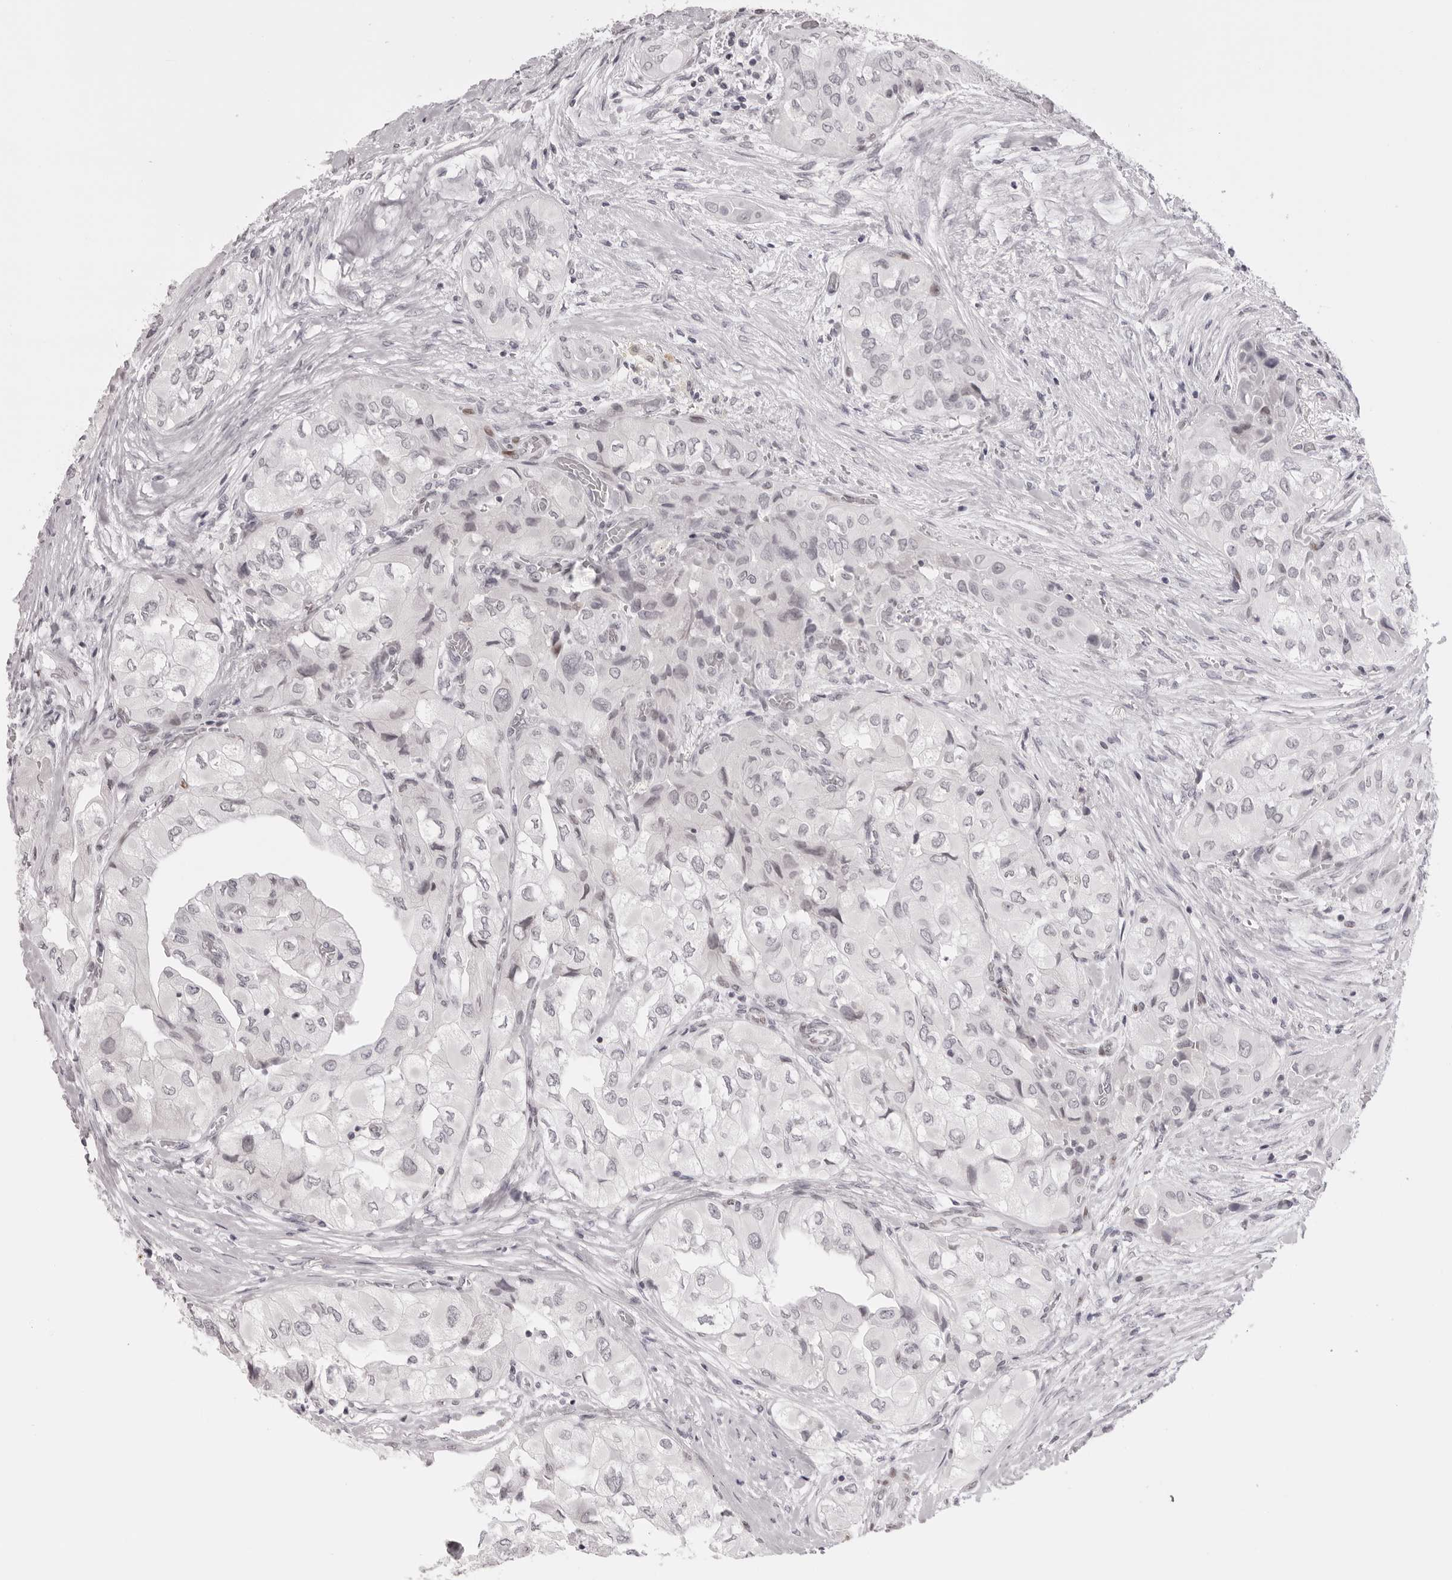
{"staining": {"intensity": "negative", "quantity": "none", "location": "none"}, "tissue": "thyroid cancer", "cell_type": "Tumor cells", "image_type": "cancer", "snomed": [{"axis": "morphology", "description": "Papillary adenocarcinoma, NOS"}, {"axis": "topography", "description": "Thyroid gland"}], "caption": "An IHC photomicrograph of thyroid cancer is shown. There is no staining in tumor cells of thyroid cancer.", "gene": "MAFK", "patient": {"sex": "female", "age": 59}}